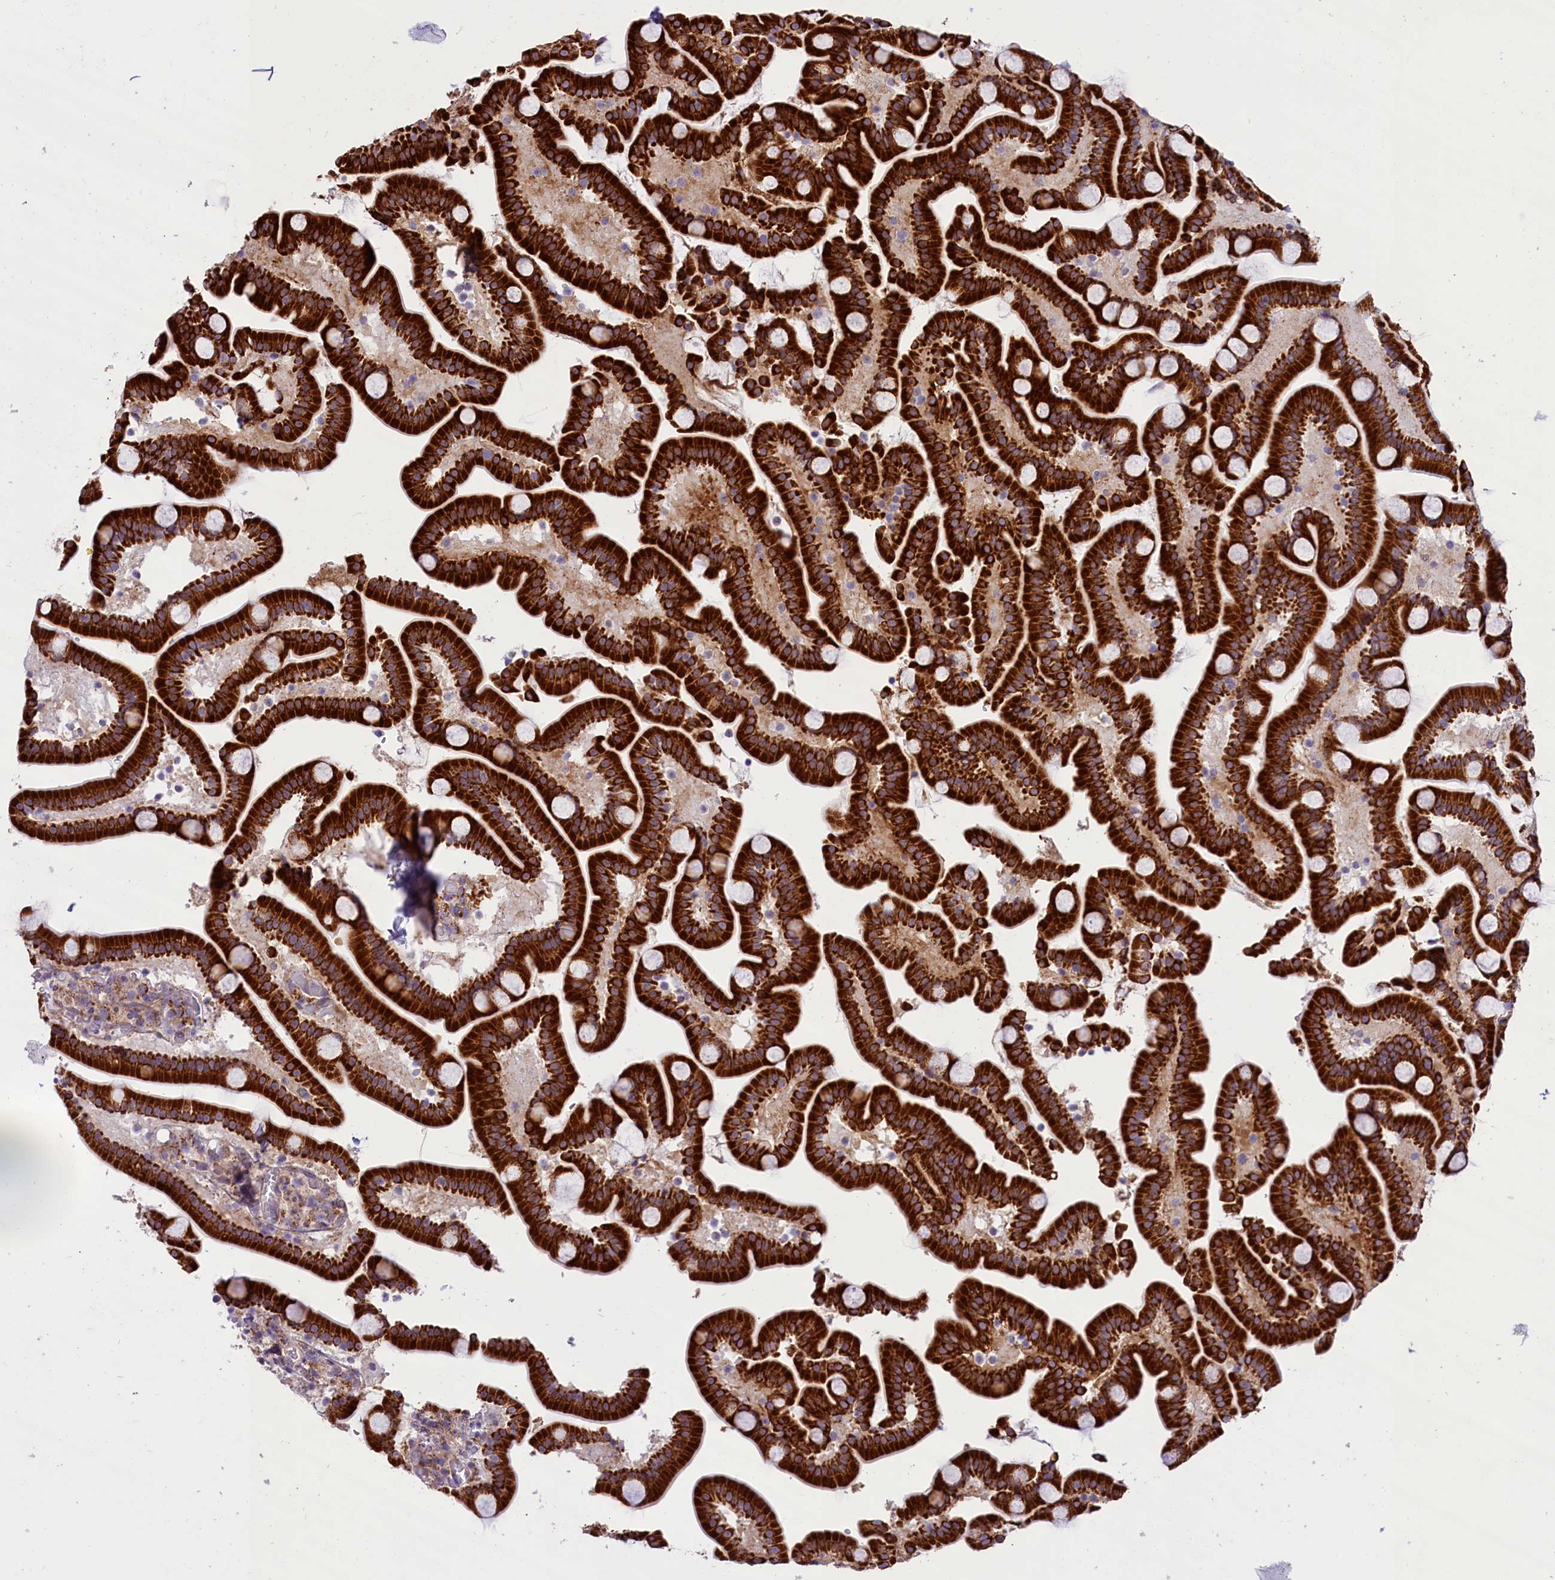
{"staining": {"intensity": "strong", "quantity": ">75%", "location": "cytoplasmic/membranous"}, "tissue": "duodenum", "cell_type": "Glandular cells", "image_type": "normal", "snomed": [{"axis": "morphology", "description": "Normal tissue, NOS"}, {"axis": "topography", "description": "Duodenum"}], "caption": "About >75% of glandular cells in benign human duodenum show strong cytoplasmic/membranous protein expression as visualized by brown immunohistochemical staining.", "gene": "PTPRU", "patient": {"sex": "male", "age": 55}}